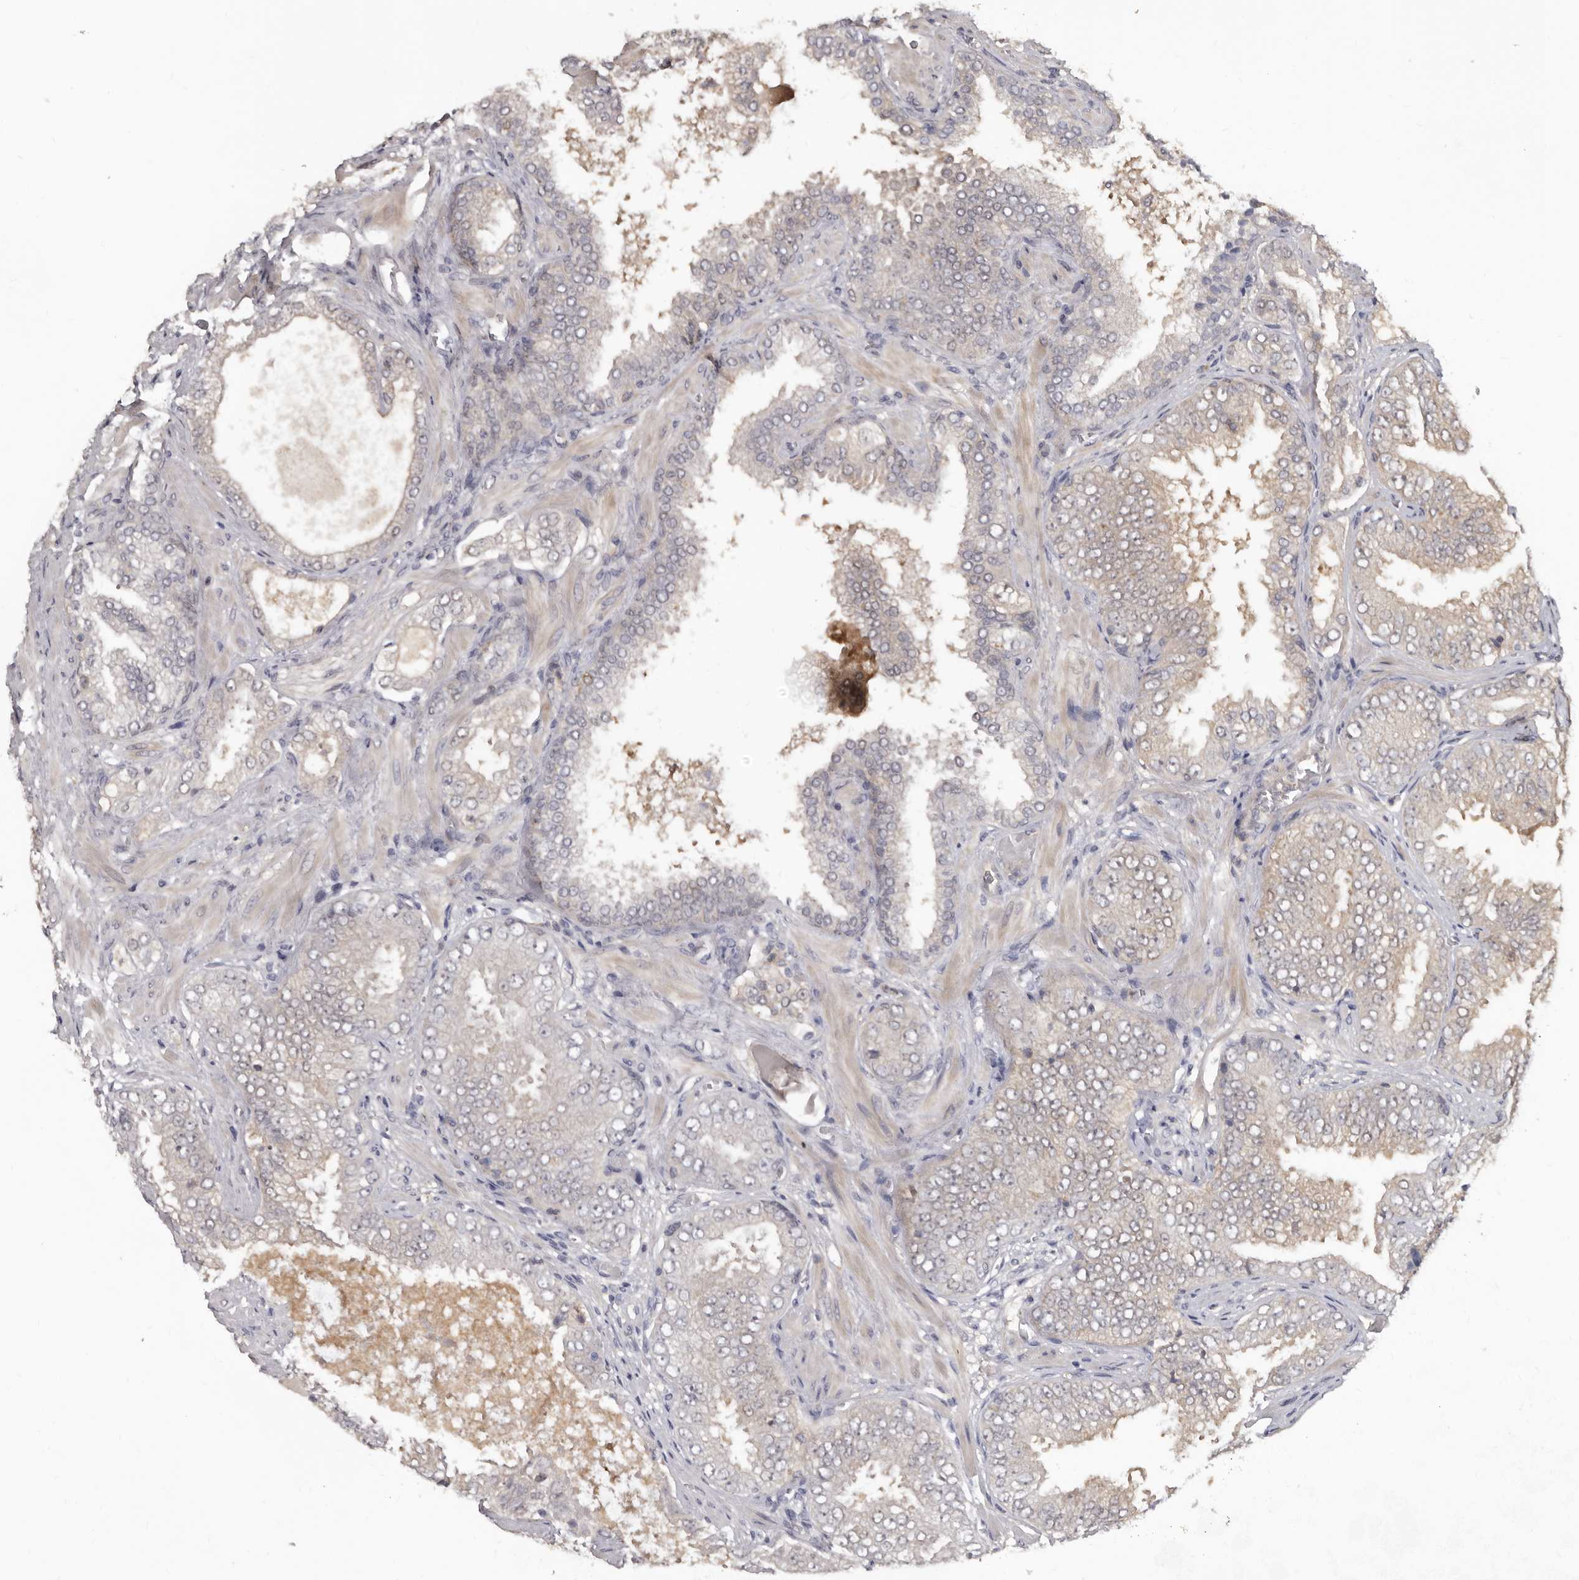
{"staining": {"intensity": "weak", "quantity": "25%-75%", "location": "cytoplasmic/membranous"}, "tissue": "prostate cancer", "cell_type": "Tumor cells", "image_type": "cancer", "snomed": [{"axis": "morphology", "description": "Adenocarcinoma, High grade"}, {"axis": "topography", "description": "Prostate"}], "caption": "Brown immunohistochemical staining in high-grade adenocarcinoma (prostate) exhibits weak cytoplasmic/membranous expression in about 25%-75% of tumor cells. Using DAB (3,3'-diaminobenzidine) (brown) and hematoxylin (blue) stains, captured at high magnification using brightfield microscopy.", "gene": "RBKS", "patient": {"sex": "male", "age": 58}}